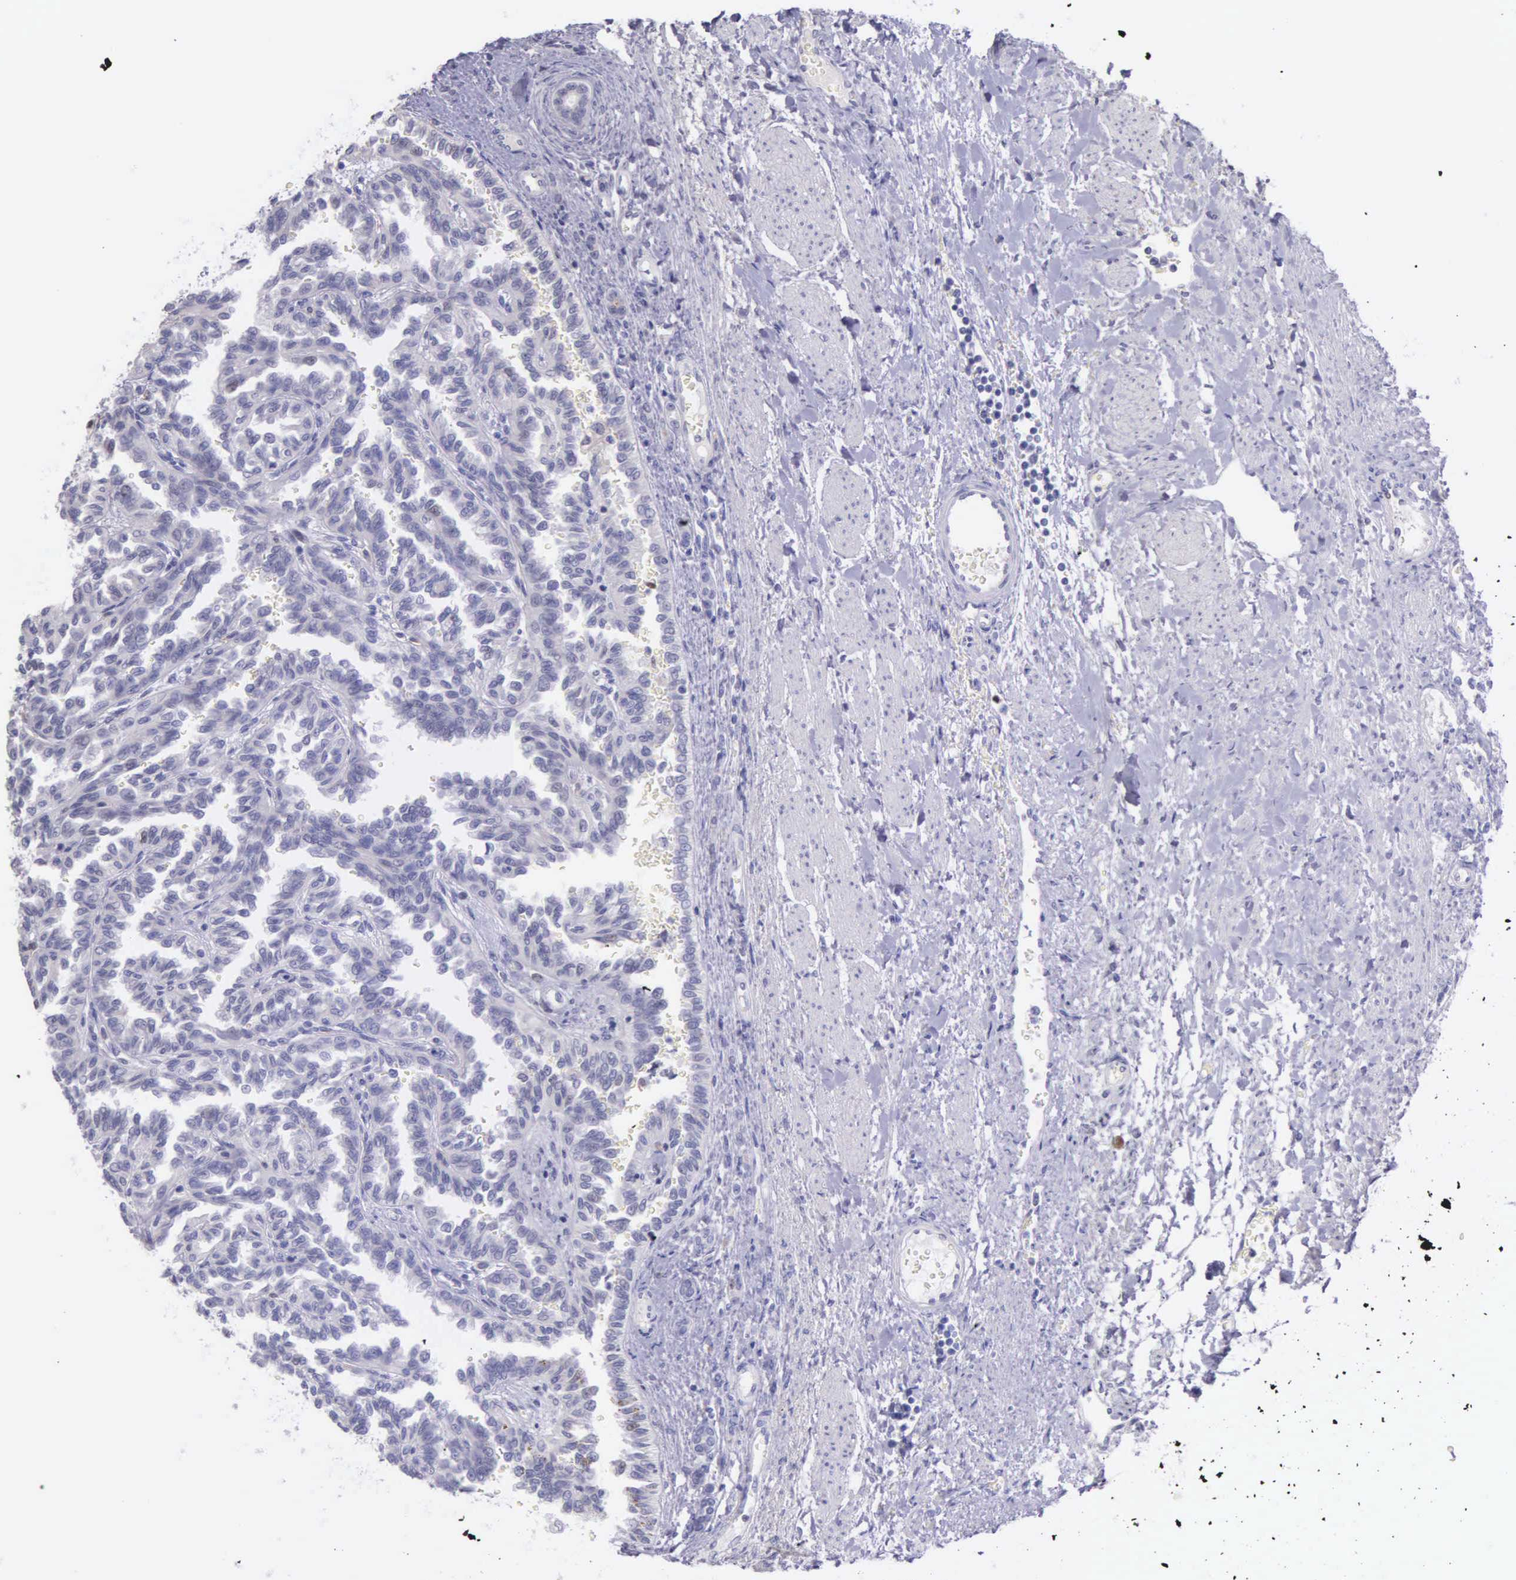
{"staining": {"intensity": "negative", "quantity": "none", "location": "none"}, "tissue": "renal cancer", "cell_type": "Tumor cells", "image_type": "cancer", "snomed": [{"axis": "morphology", "description": "Inflammation, NOS"}, {"axis": "morphology", "description": "Adenocarcinoma, NOS"}, {"axis": "topography", "description": "Kidney"}], "caption": "The IHC image has no significant staining in tumor cells of adenocarcinoma (renal) tissue.", "gene": "MCM5", "patient": {"sex": "male", "age": 68}}